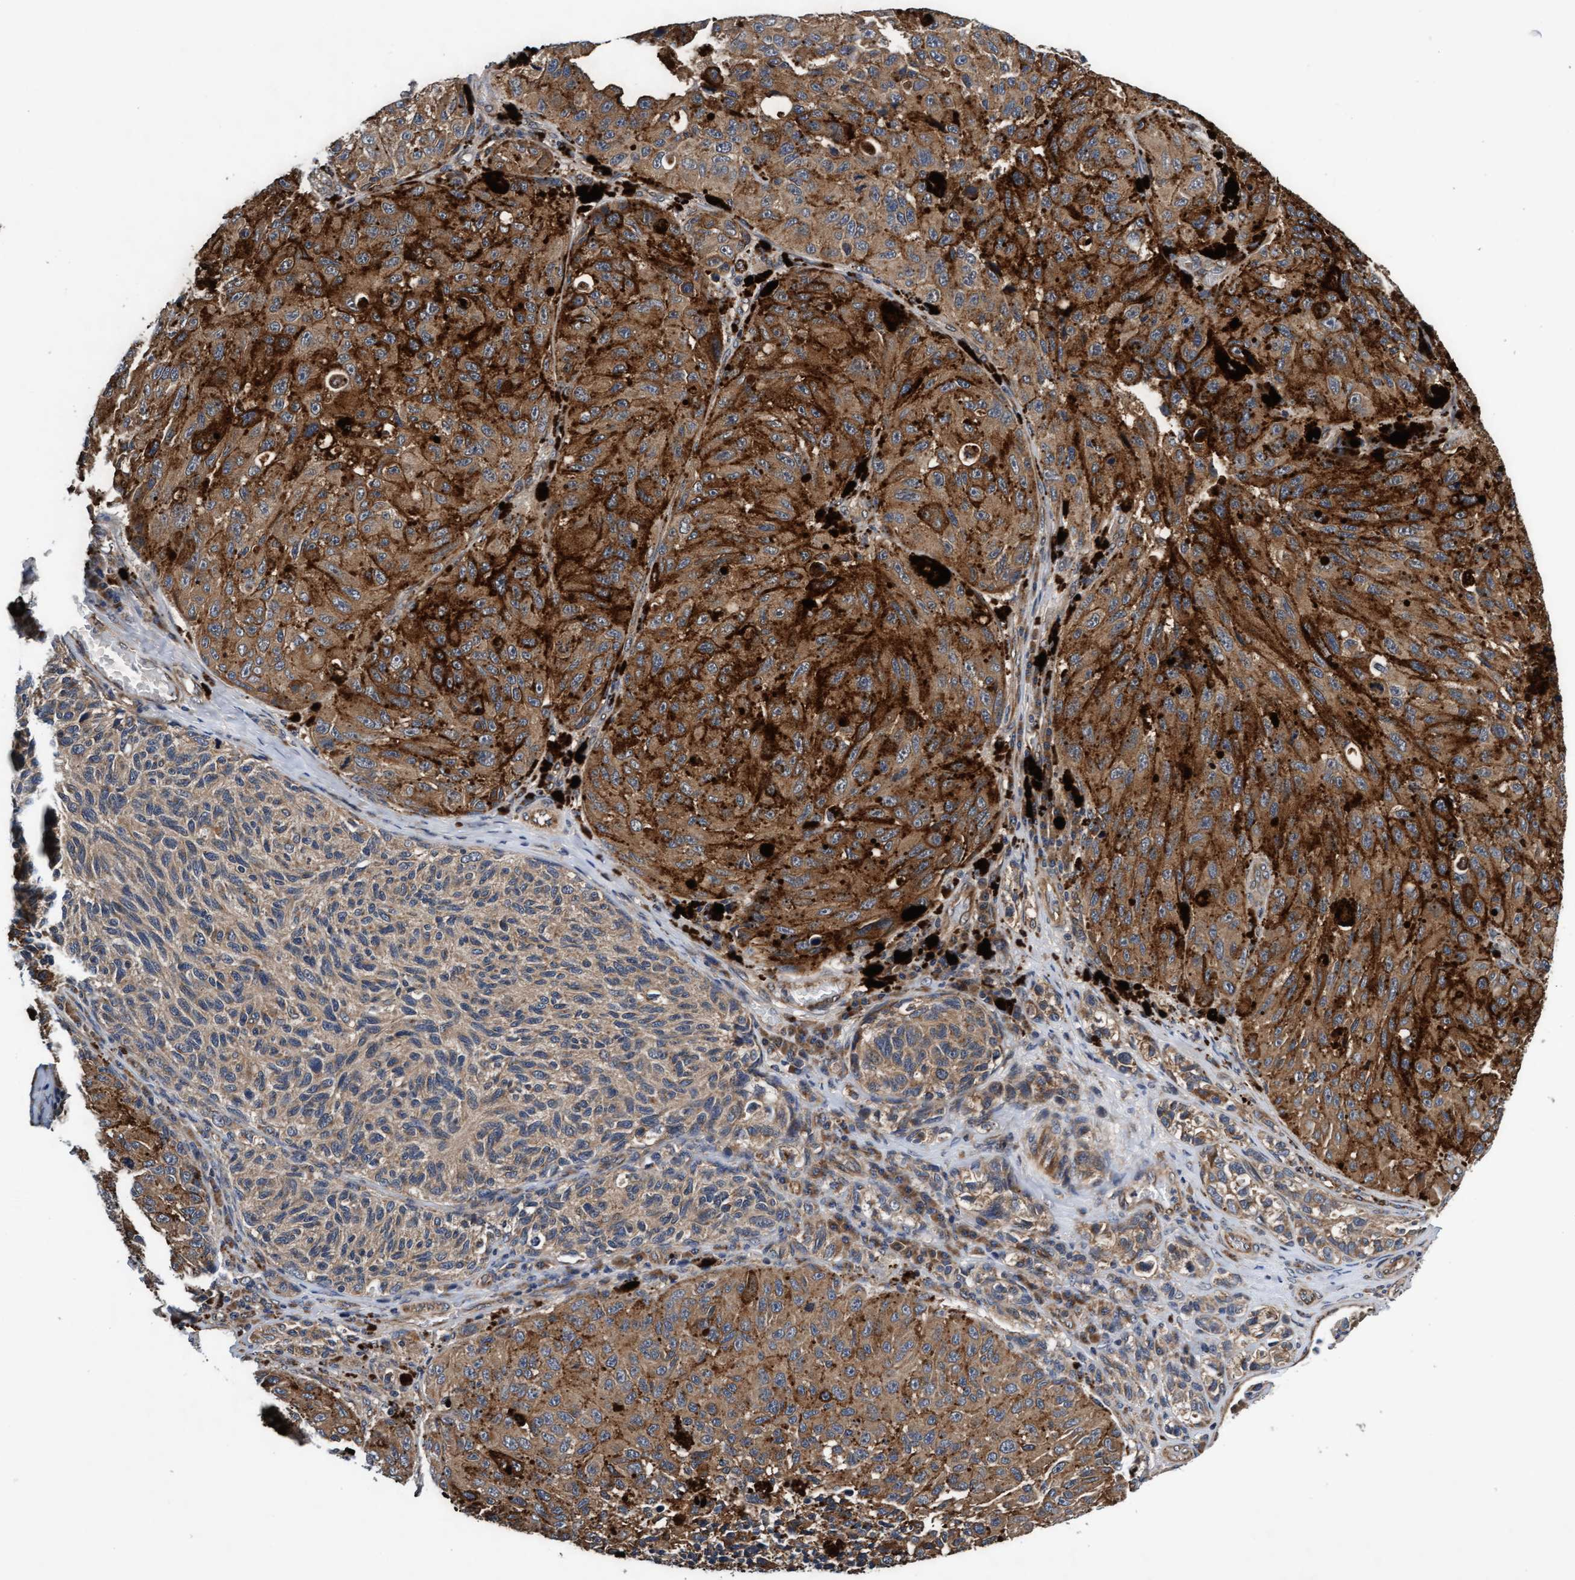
{"staining": {"intensity": "moderate", "quantity": ">75%", "location": "cytoplasmic/membranous"}, "tissue": "melanoma", "cell_type": "Tumor cells", "image_type": "cancer", "snomed": [{"axis": "morphology", "description": "Malignant melanoma, NOS"}, {"axis": "topography", "description": "Skin"}], "caption": "Protein analysis of melanoma tissue exhibits moderate cytoplasmic/membranous staining in about >75% of tumor cells.", "gene": "EFCAB13", "patient": {"sex": "female", "age": 73}}